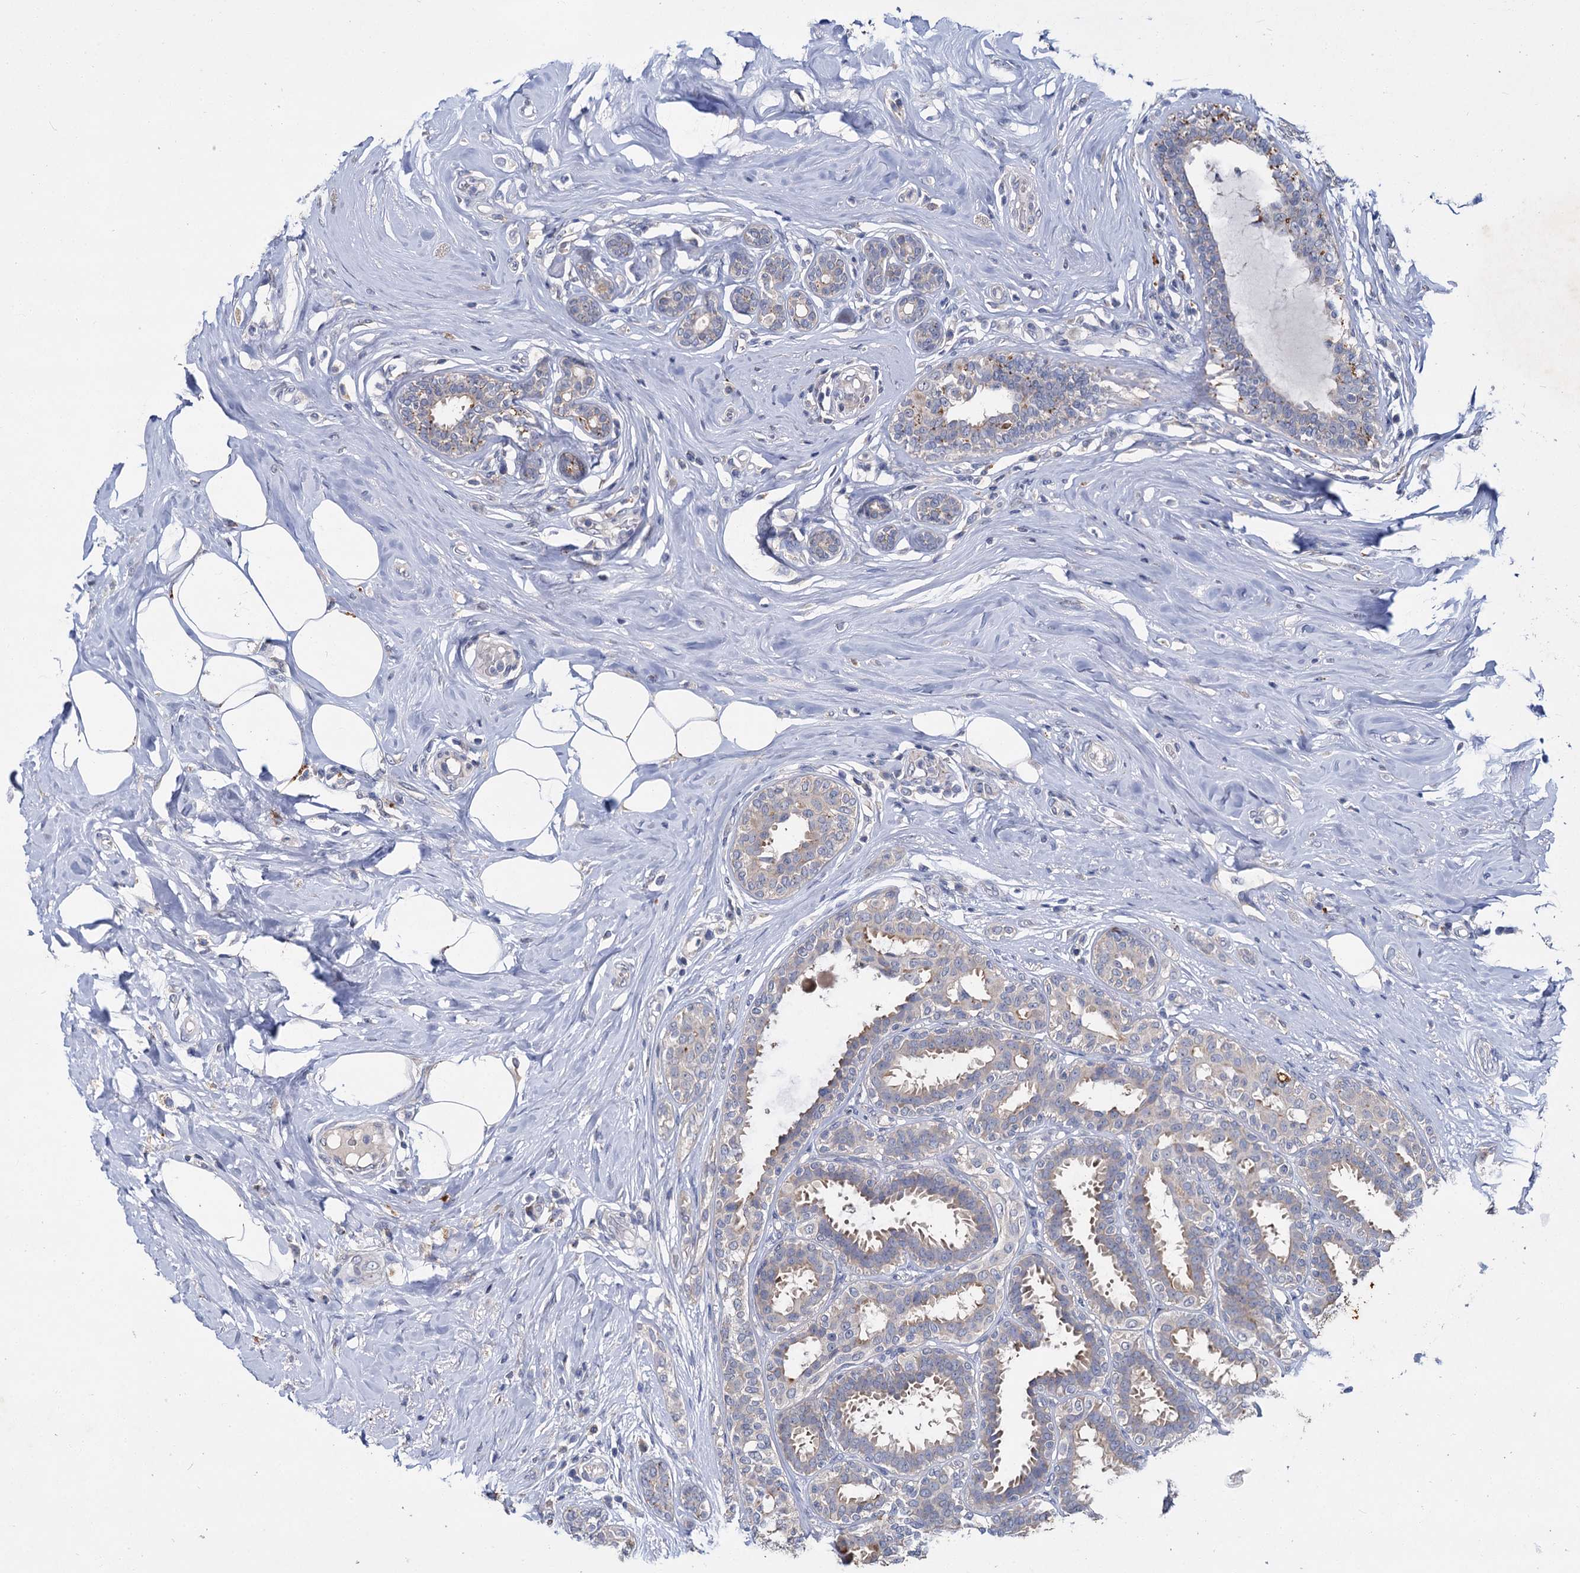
{"staining": {"intensity": "weak", "quantity": "<25%", "location": "cytoplasmic/membranous"}, "tissue": "breast cancer", "cell_type": "Tumor cells", "image_type": "cancer", "snomed": [{"axis": "morphology", "description": "Lobular carcinoma"}, {"axis": "topography", "description": "Breast"}], "caption": "Tumor cells are negative for protein expression in human breast cancer.", "gene": "ATP9A", "patient": {"sex": "female", "age": 51}}